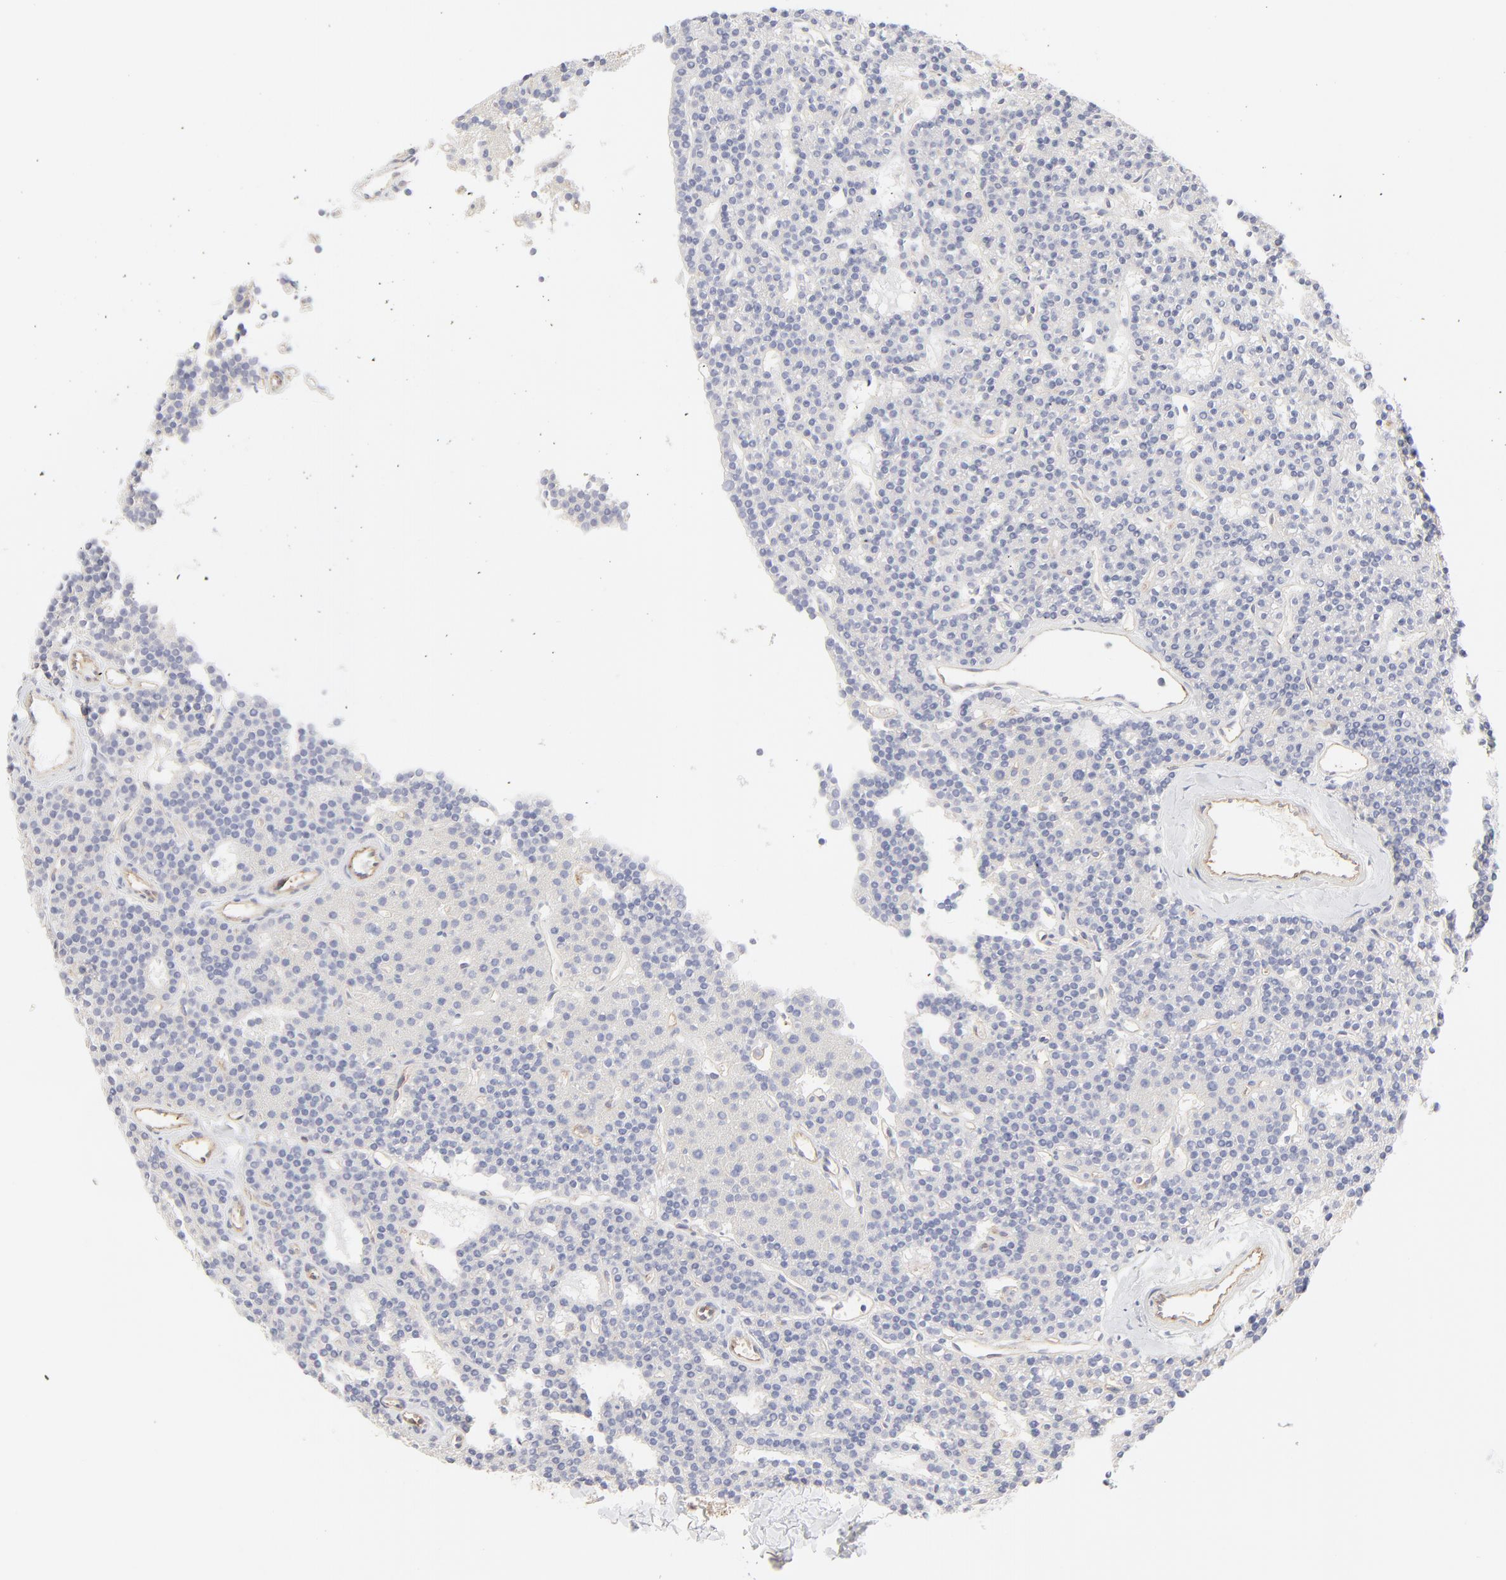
{"staining": {"intensity": "negative", "quantity": "none", "location": "none"}, "tissue": "parathyroid gland", "cell_type": "Glandular cells", "image_type": "normal", "snomed": [{"axis": "morphology", "description": "Normal tissue, NOS"}, {"axis": "topography", "description": "Parathyroid gland"}], "caption": "This is an immunohistochemistry (IHC) image of benign parathyroid gland. There is no positivity in glandular cells.", "gene": "ITGA5", "patient": {"sex": "female", "age": 45}}